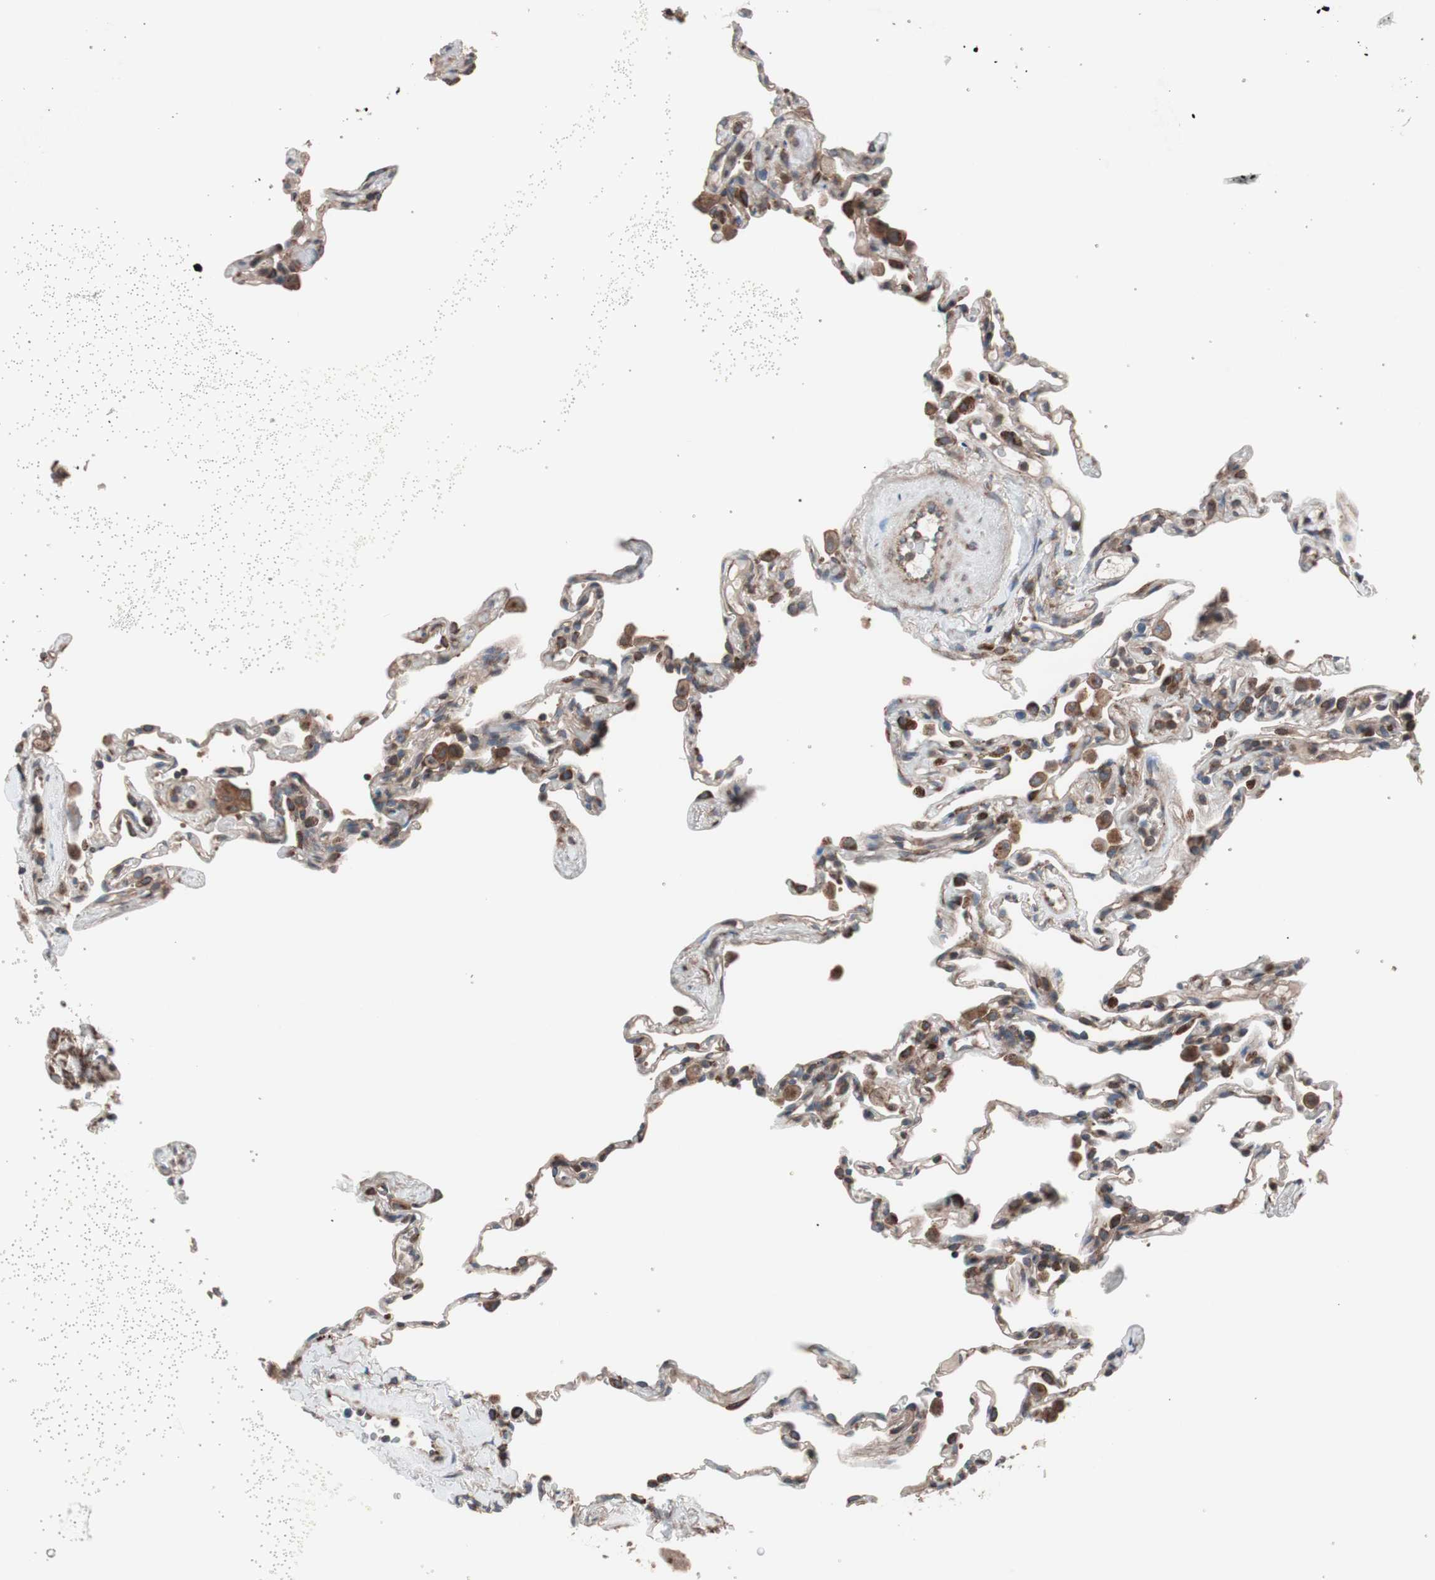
{"staining": {"intensity": "weak", "quantity": "25%-75%", "location": "cytoplasmic/membranous"}, "tissue": "lung", "cell_type": "Alveolar cells", "image_type": "normal", "snomed": [{"axis": "morphology", "description": "Normal tissue, NOS"}, {"axis": "topography", "description": "Lung"}], "caption": "A high-resolution photomicrograph shows IHC staining of unremarkable lung, which displays weak cytoplasmic/membranous expression in approximately 25%-75% of alveolar cells. The staining is performed using DAB brown chromogen to label protein expression. The nuclei are counter-stained blue using hematoxylin.", "gene": "SEC31A", "patient": {"sex": "male", "age": 59}}